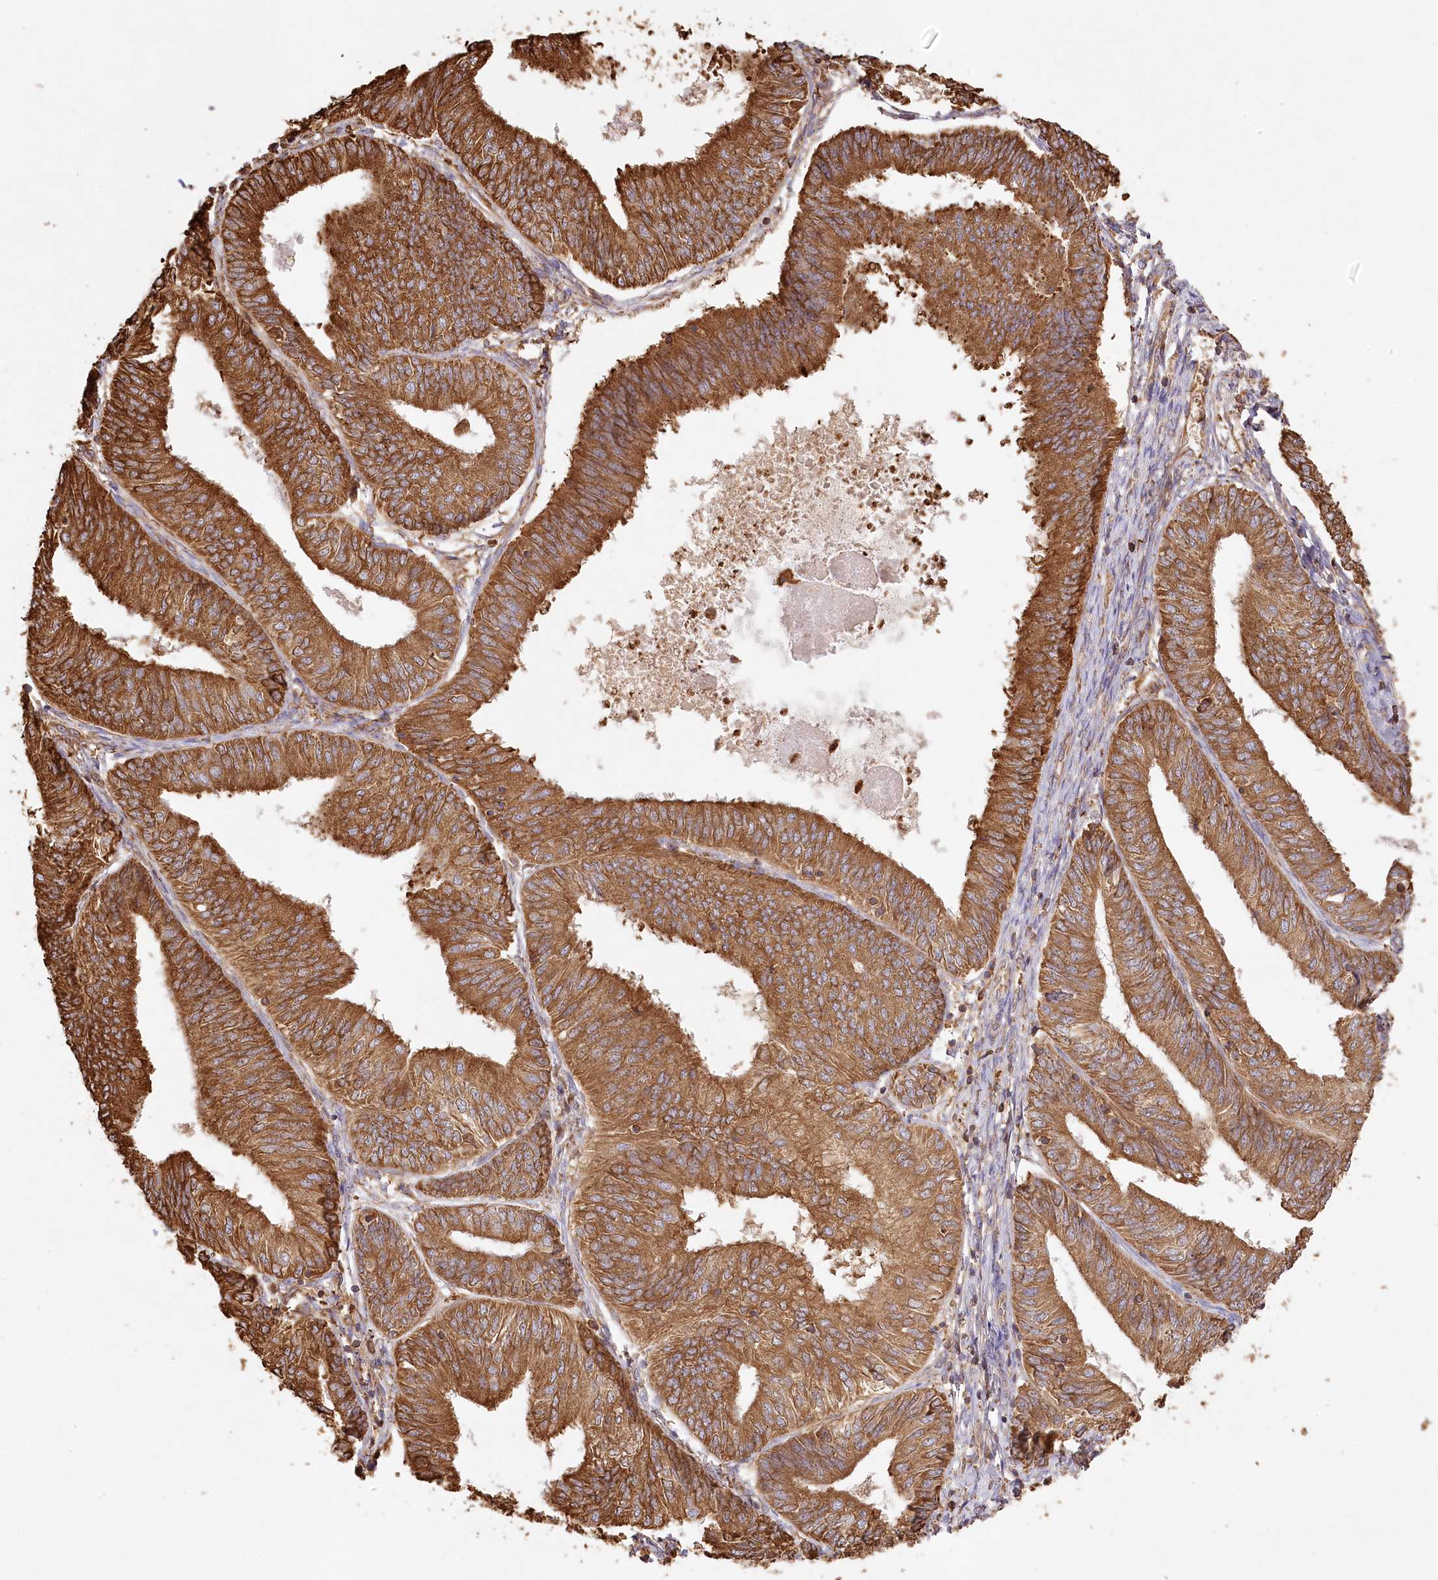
{"staining": {"intensity": "strong", "quantity": ">75%", "location": "cytoplasmic/membranous"}, "tissue": "endometrial cancer", "cell_type": "Tumor cells", "image_type": "cancer", "snomed": [{"axis": "morphology", "description": "Adenocarcinoma, NOS"}, {"axis": "topography", "description": "Endometrium"}], "caption": "Immunohistochemical staining of human endometrial adenocarcinoma demonstrates high levels of strong cytoplasmic/membranous protein staining in approximately >75% of tumor cells.", "gene": "ACAP2", "patient": {"sex": "female", "age": 58}}